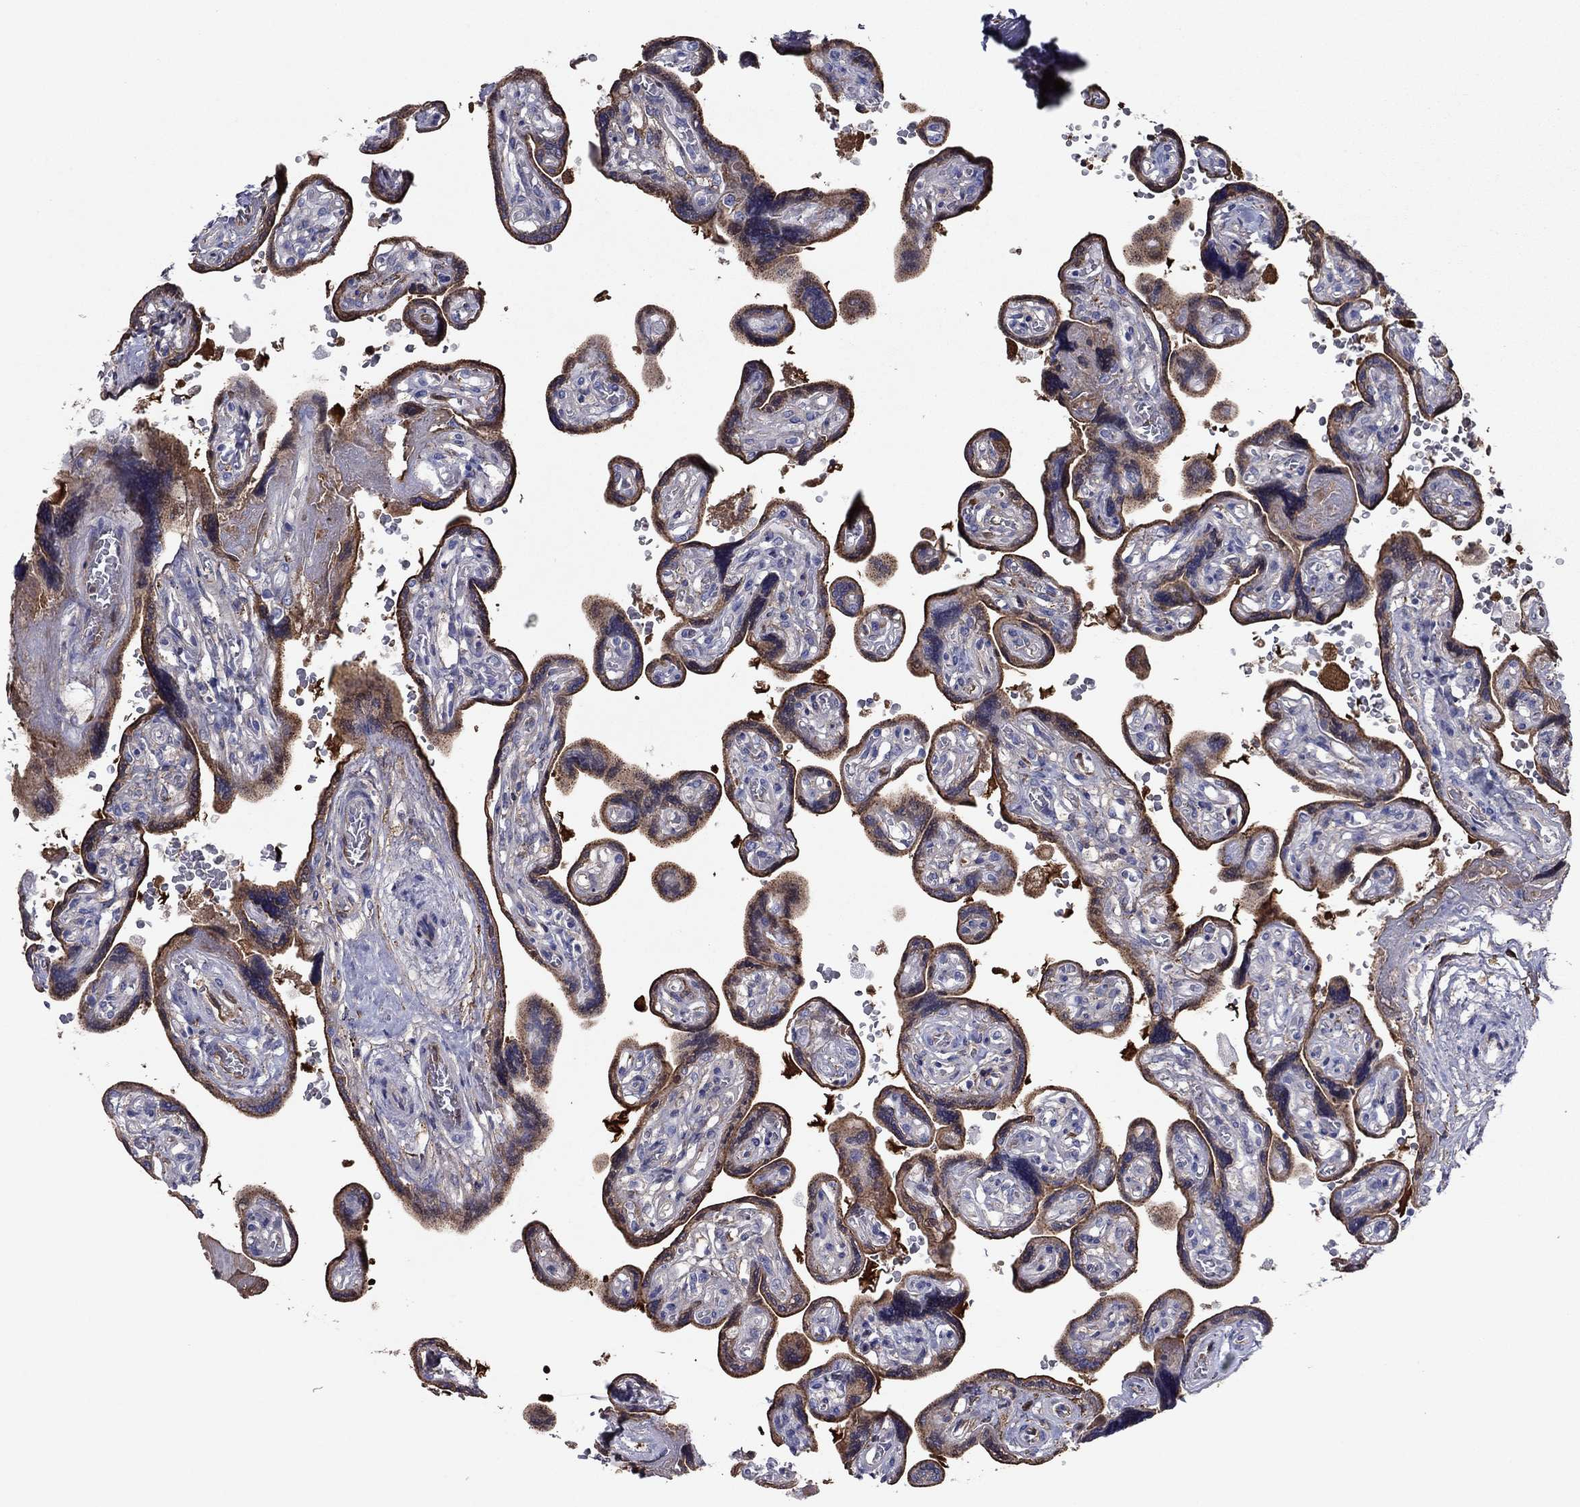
{"staining": {"intensity": "weak", "quantity": "<25%", "location": "cytoplasmic/membranous"}, "tissue": "placenta", "cell_type": "Decidual cells", "image_type": "normal", "snomed": [{"axis": "morphology", "description": "Normal tissue, NOS"}, {"axis": "topography", "description": "Placenta"}], "caption": "The IHC photomicrograph has no significant staining in decidual cells of placenta. (DAB immunohistochemistry, high magnification).", "gene": "HPX", "patient": {"sex": "female", "age": 32}}